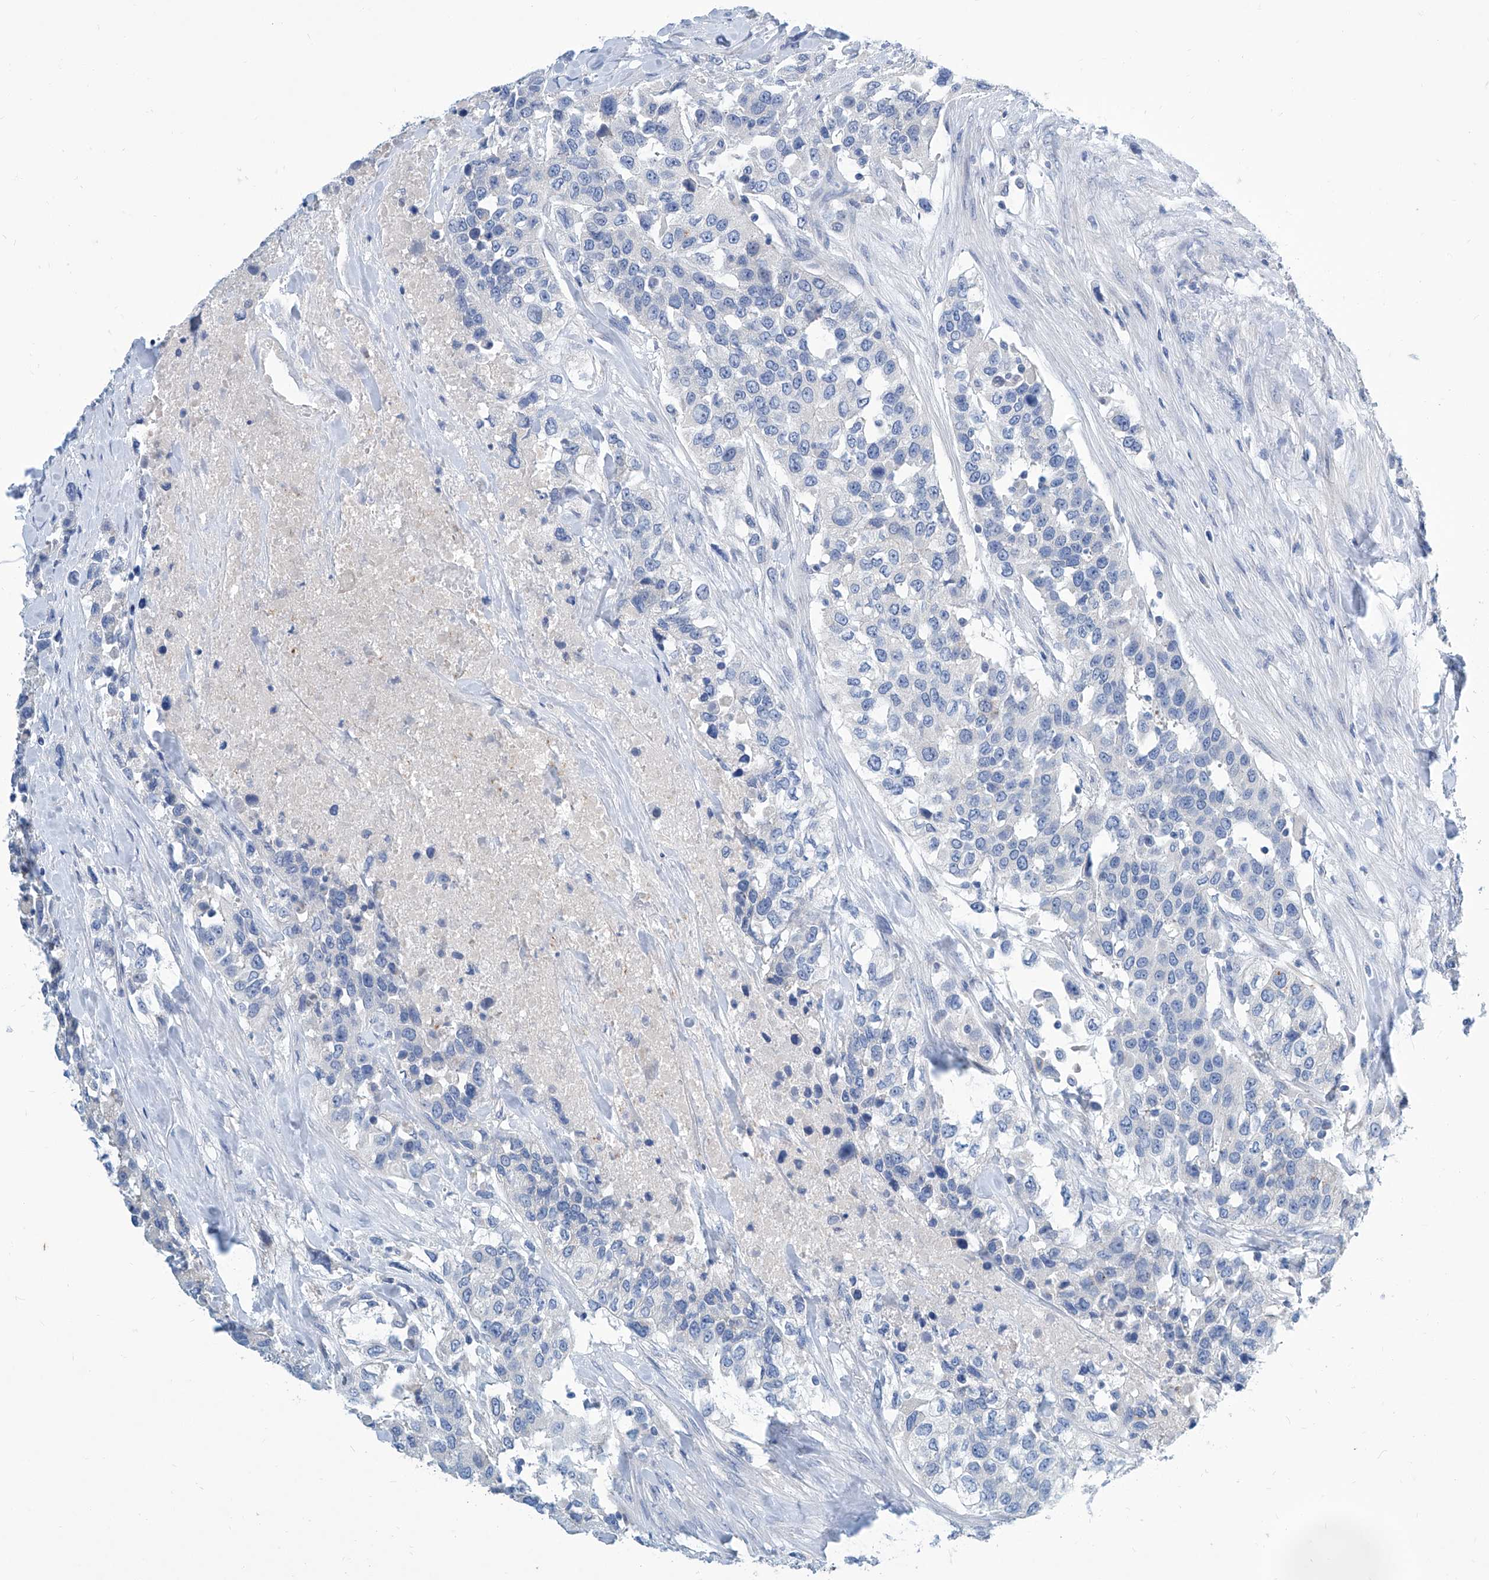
{"staining": {"intensity": "negative", "quantity": "none", "location": "none"}, "tissue": "urothelial cancer", "cell_type": "Tumor cells", "image_type": "cancer", "snomed": [{"axis": "morphology", "description": "Urothelial carcinoma, High grade"}, {"axis": "topography", "description": "Urinary bladder"}], "caption": "A micrograph of urothelial carcinoma (high-grade) stained for a protein displays no brown staining in tumor cells.", "gene": "ZNF519", "patient": {"sex": "female", "age": 80}}